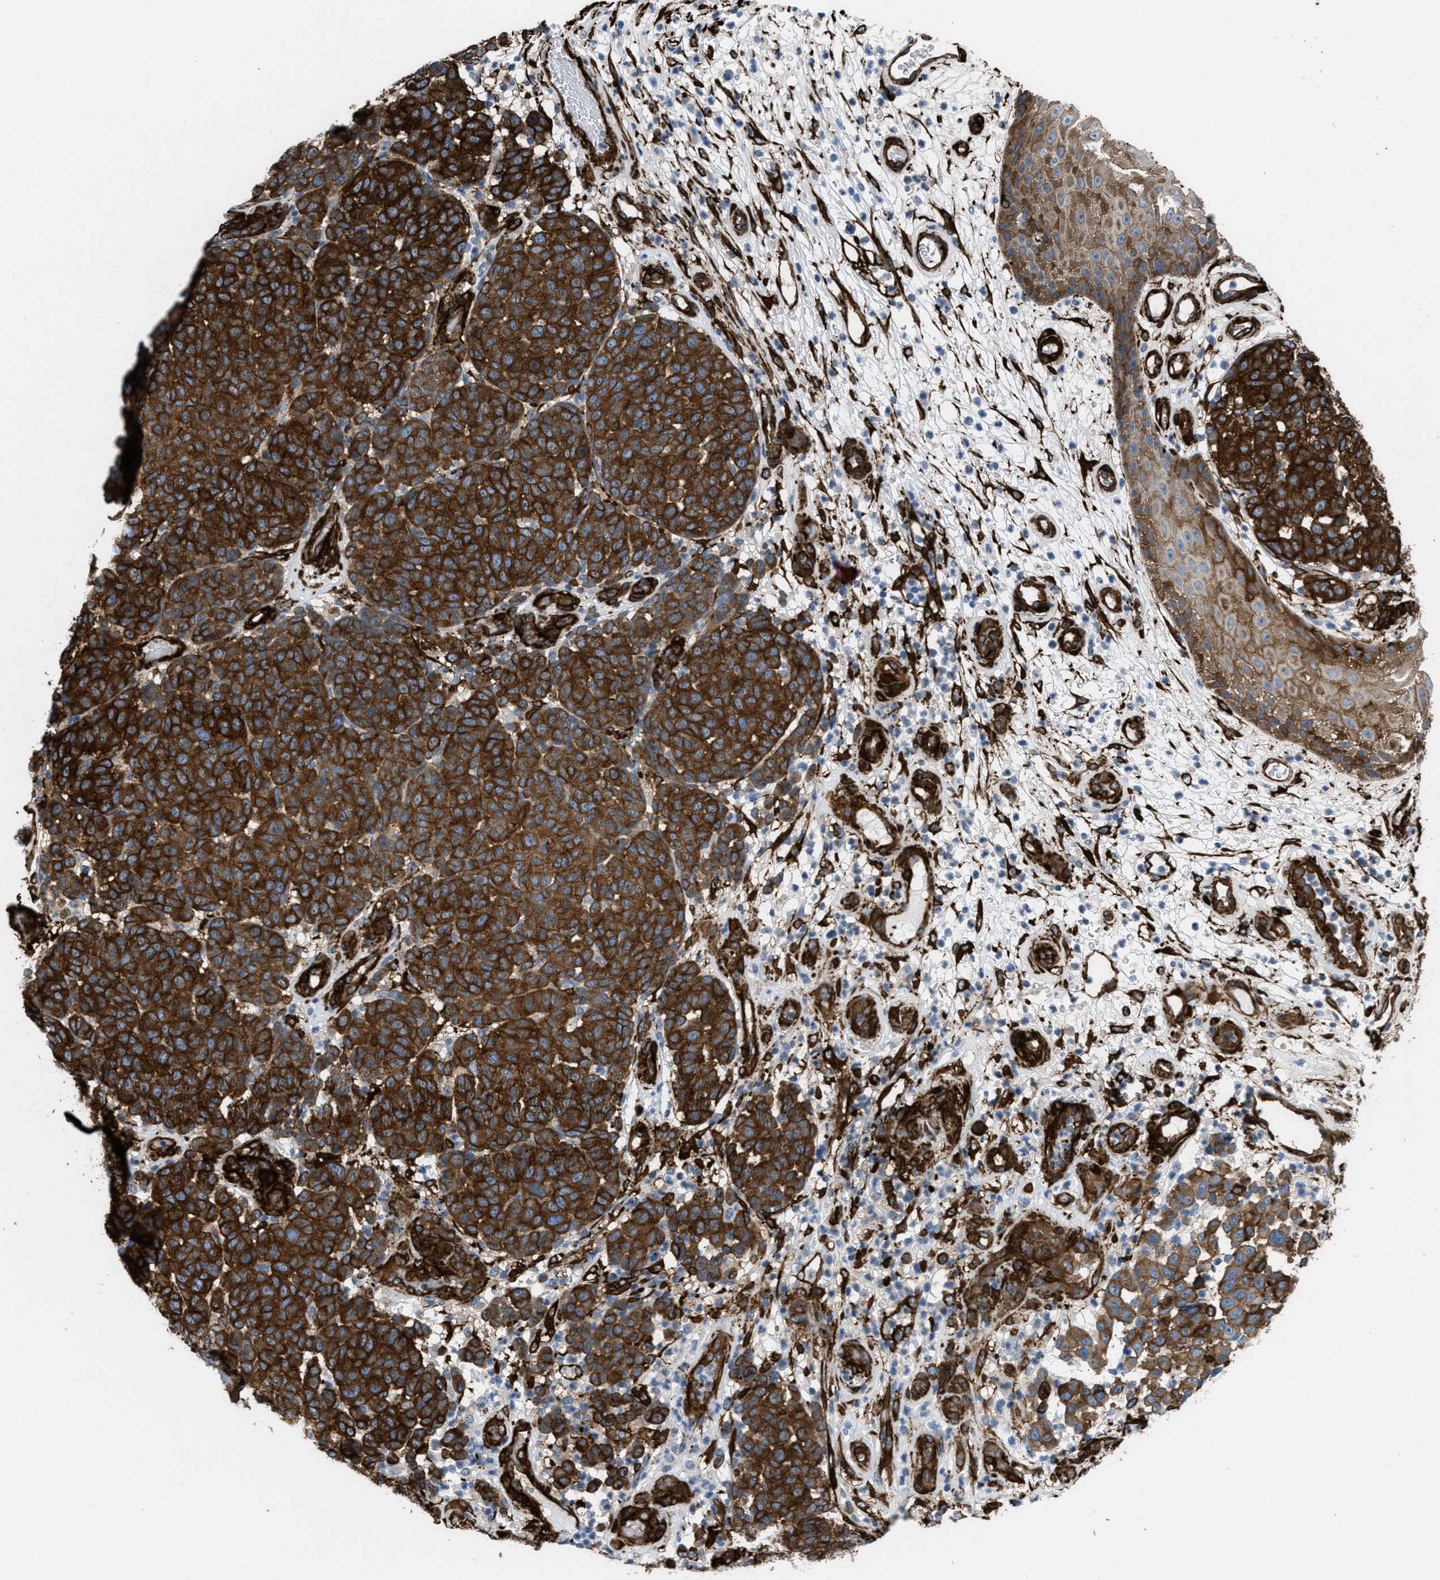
{"staining": {"intensity": "strong", "quantity": ">75%", "location": "cytoplasmic/membranous"}, "tissue": "melanoma", "cell_type": "Tumor cells", "image_type": "cancer", "snomed": [{"axis": "morphology", "description": "Malignant melanoma, Metastatic site"}, {"axis": "topography", "description": "Skin"}], "caption": "DAB immunohistochemical staining of human malignant melanoma (metastatic site) reveals strong cytoplasmic/membranous protein positivity in approximately >75% of tumor cells.", "gene": "CALD1", "patient": {"sex": "female", "age": 74}}